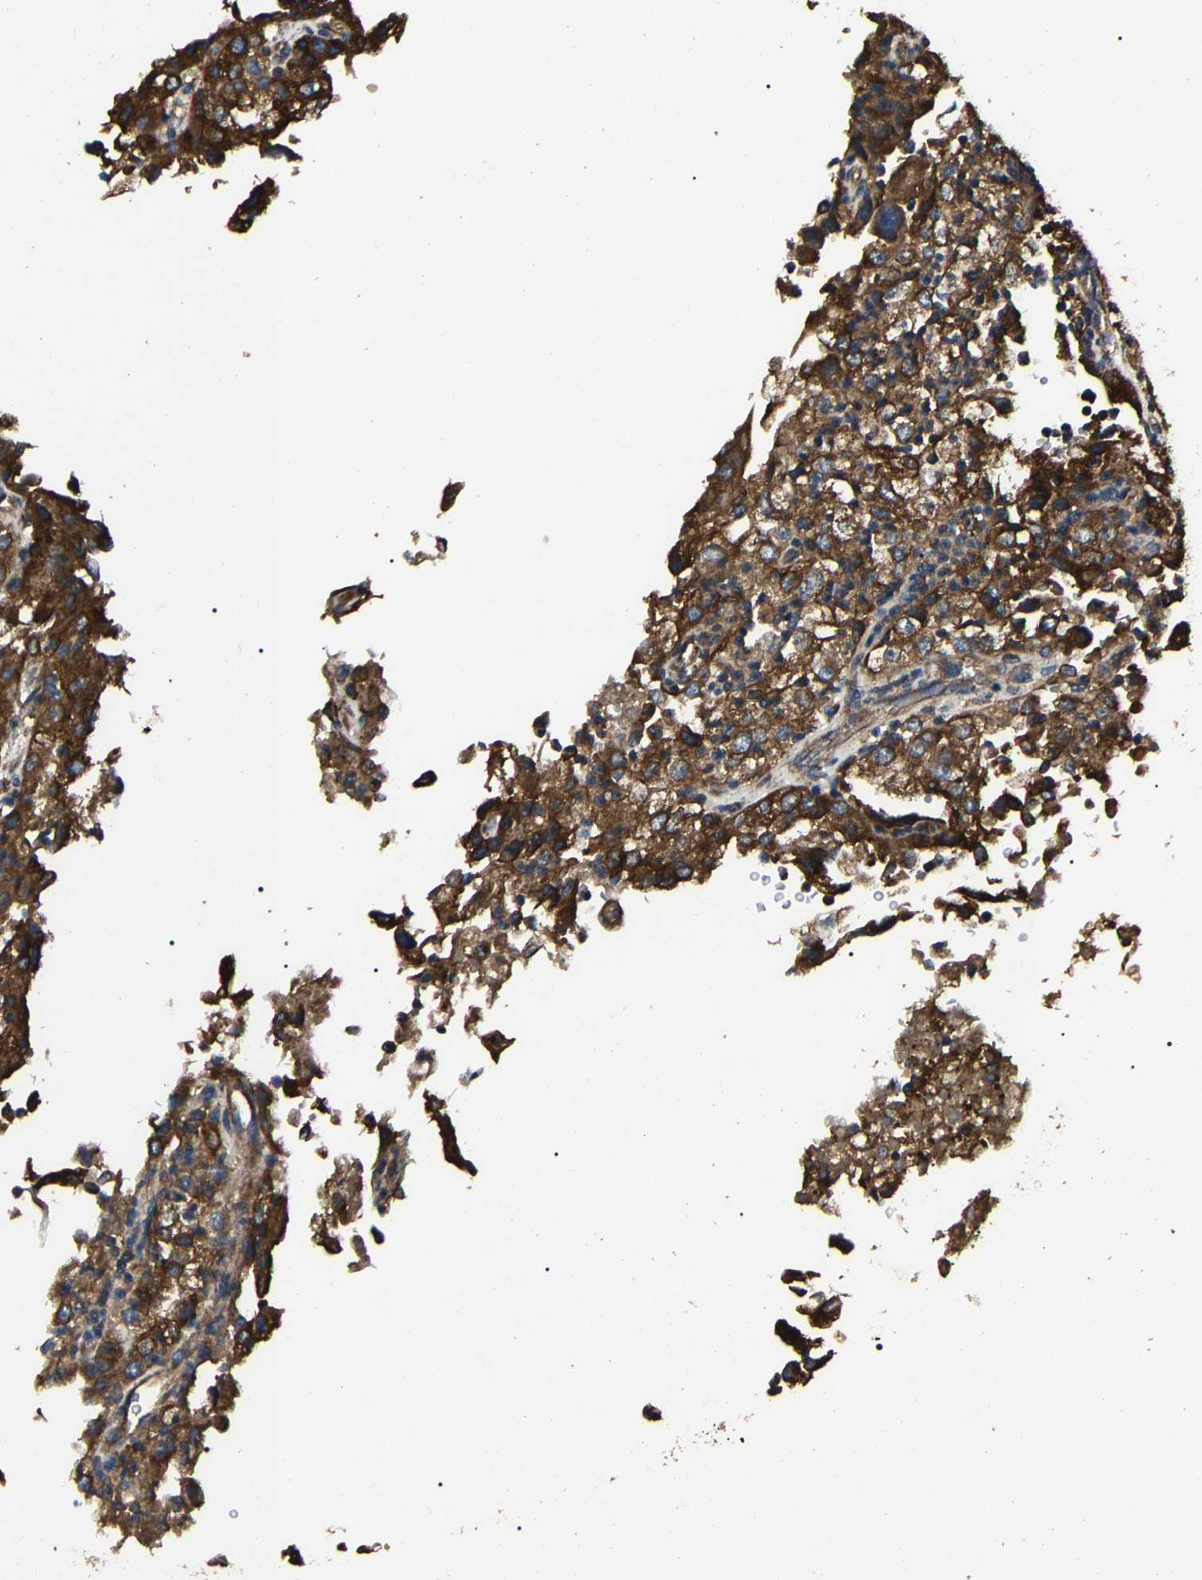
{"staining": {"intensity": "strong", "quantity": ">75%", "location": "cytoplasmic/membranous"}, "tissue": "renal cancer", "cell_type": "Tumor cells", "image_type": "cancer", "snomed": [{"axis": "morphology", "description": "Adenocarcinoma, NOS"}, {"axis": "topography", "description": "Kidney"}], "caption": "Renal cancer stained with a brown dye shows strong cytoplasmic/membranous positive positivity in approximately >75% of tumor cells.", "gene": "HSCB", "patient": {"sex": "female", "age": 54}}